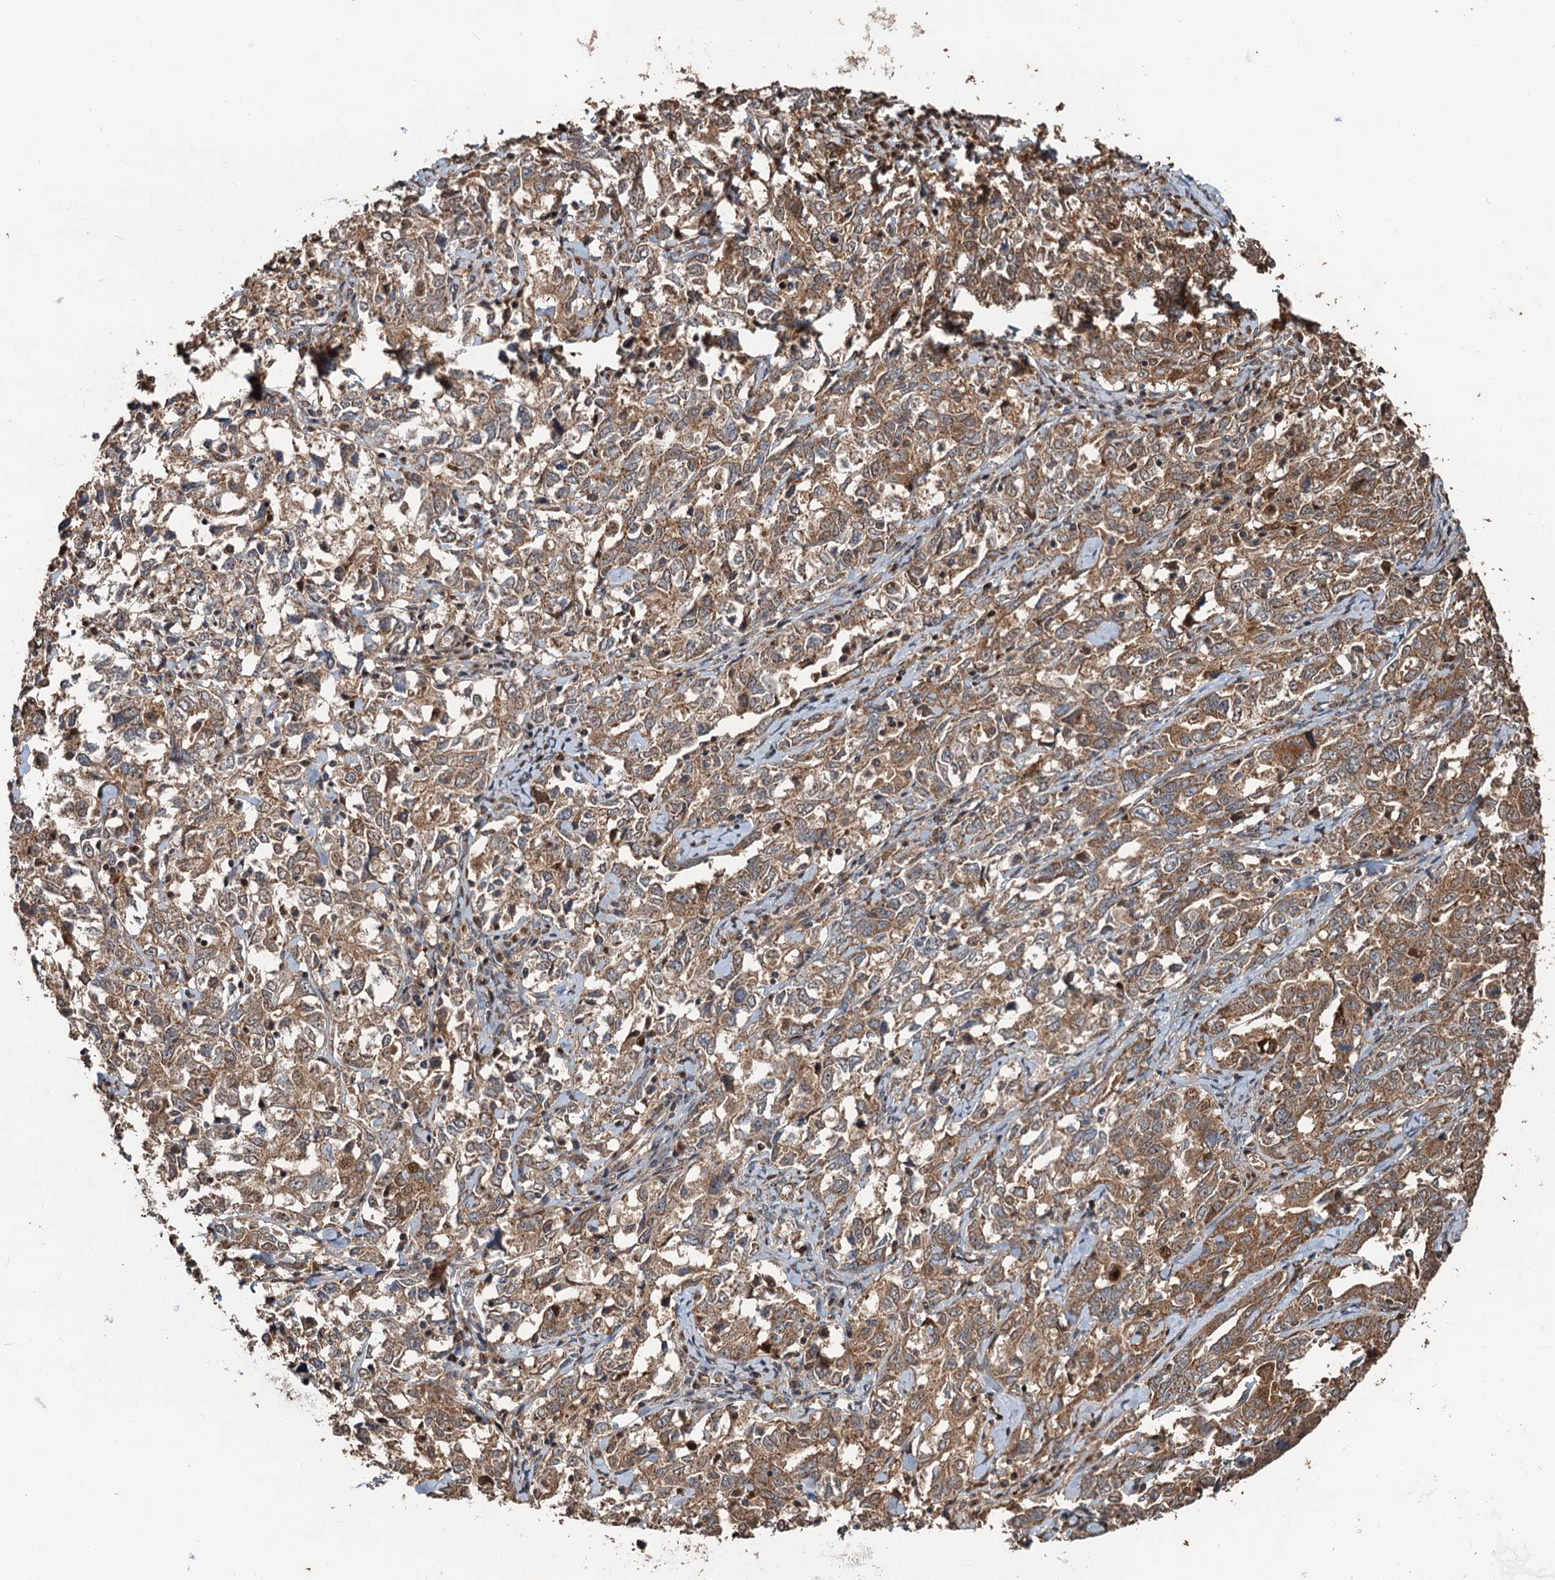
{"staining": {"intensity": "moderate", "quantity": ">75%", "location": "cytoplasmic/membranous"}, "tissue": "ovarian cancer", "cell_type": "Tumor cells", "image_type": "cancer", "snomed": [{"axis": "morphology", "description": "Carcinoma, endometroid"}, {"axis": "topography", "description": "Ovary"}], "caption": "Ovarian endometroid carcinoma stained with IHC demonstrates moderate cytoplasmic/membranous expression in approximately >75% of tumor cells. Using DAB (brown) and hematoxylin (blue) stains, captured at high magnification using brightfield microscopy.", "gene": "DEXI", "patient": {"sex": "female", "age": 62}}